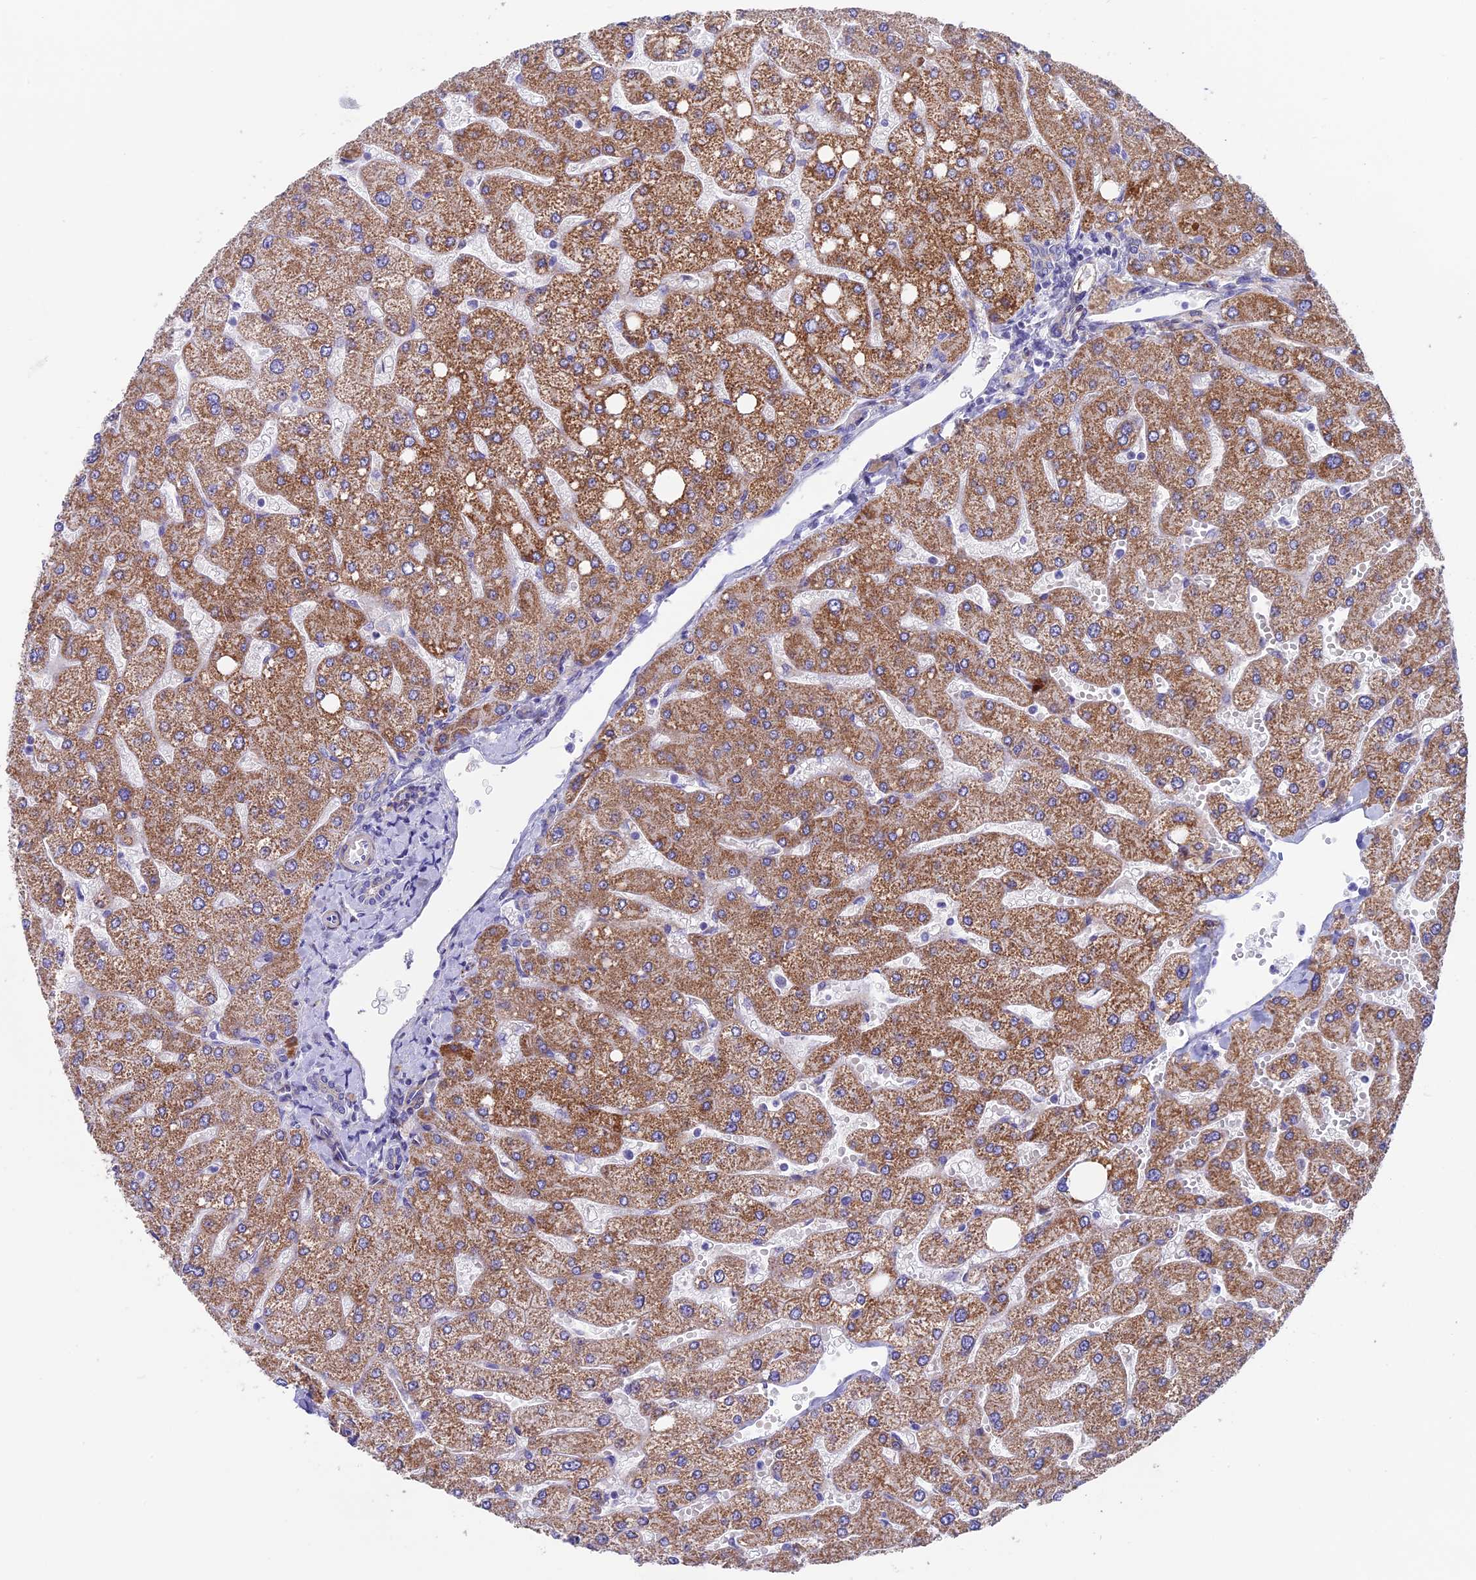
{"staining": {"intensity": "negative", "quantity": "none", "location": "none"}, "tissue": "liver", "cell_type": "Cholangiocytes", "image_type": "normal", "snomed": [{"axis": "morphology", "description": "Normal tissue, NOS"}, {"axis": "topography", "description": "Liver"}], "caption": "The histopathology image shows no staining of cholangiocytes in normal liver.", "gene": "ETFDH", "patient": {"sex": "male", "age": 55}}